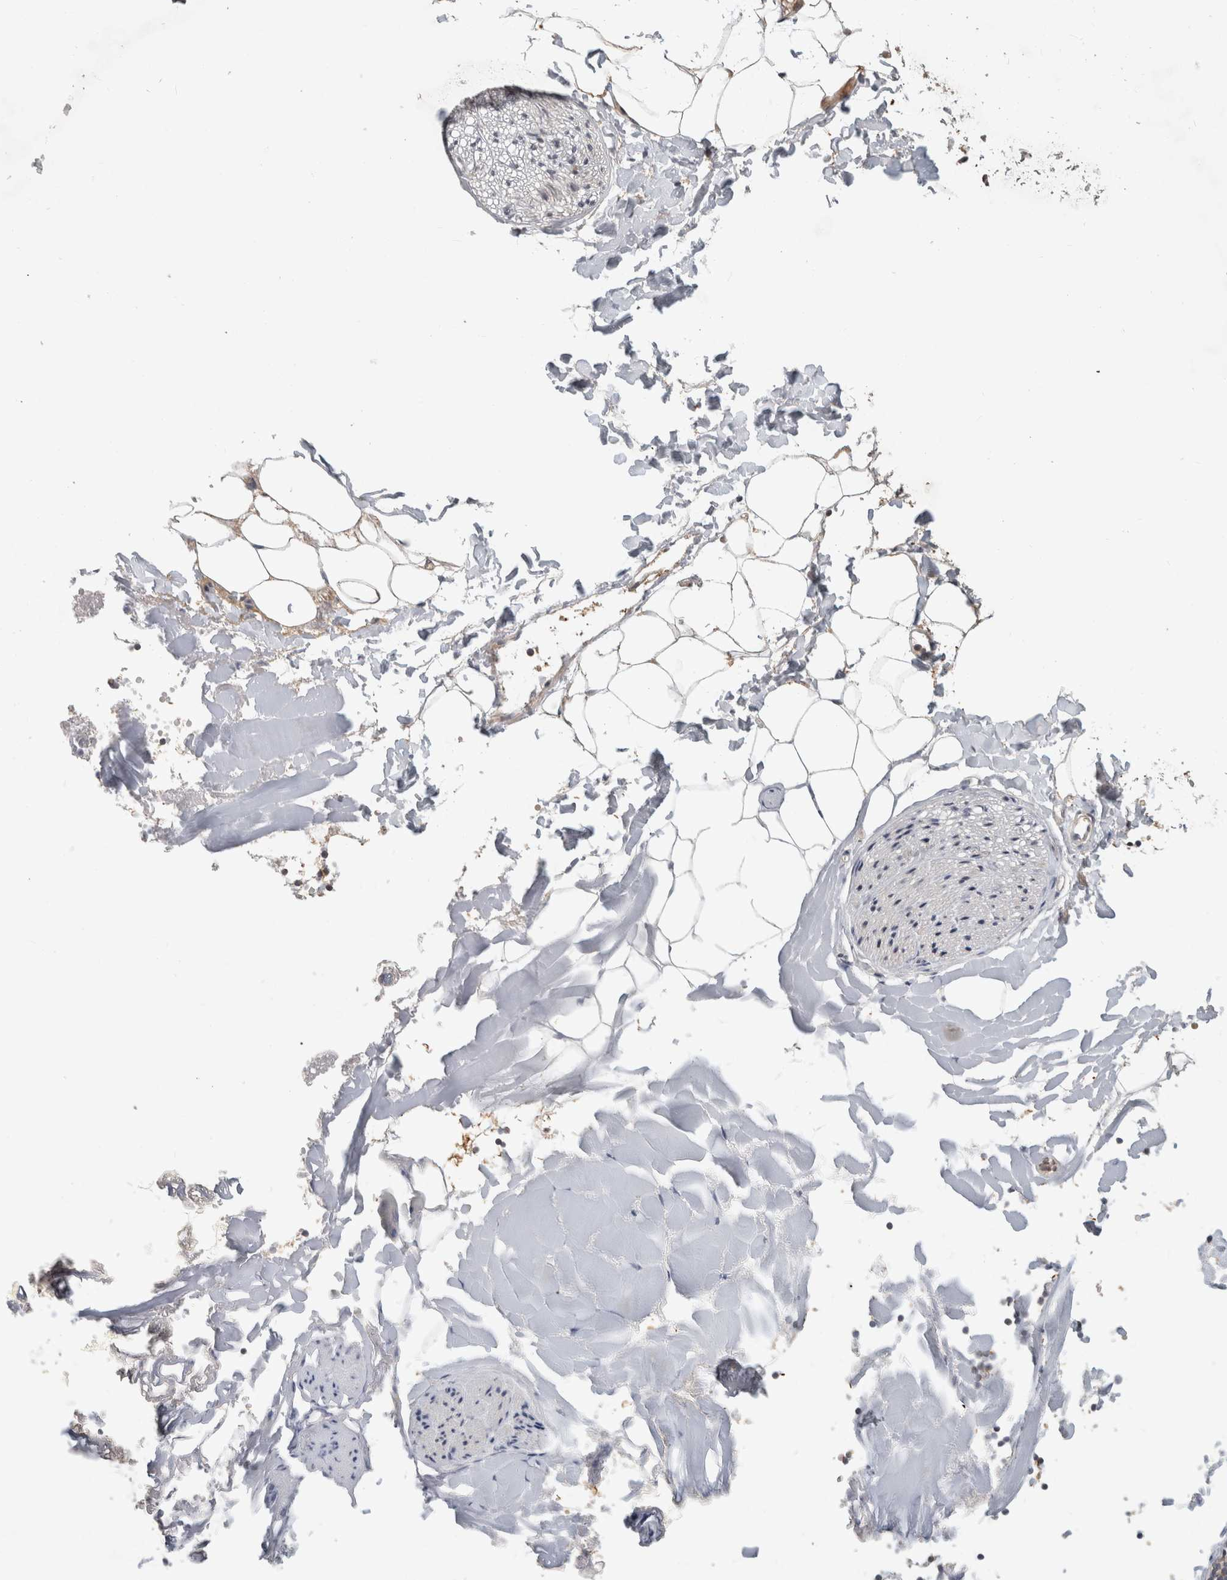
{"staining": {"intensity": "moderate", "quantity": "<25%", "location": "cytoplasmic/membranous,nuclear"}, "tissue": "adipose tissue", "cell_type": "Adipocytes", "image_type": "normal", "snomed": [{"axis": "morphology", "description": "Normal tissue, NOS"}, {"axis": "morphology", "description": "Adenocarcinoma, NOS"}, {"axis": "topography", "description": "Smooth muscle"}, {"axis": "topography", "description": "Colon"}], "caption": "Approximately <25% of adipocytes in benign human adipose tissue demonstrate moderate cytoplasmic/membranous,nuclear protein positivity as visualized by brown immunohistochemical staining.", "gene": "NAB2", "patient": {"sex": "male", "age": 14}}